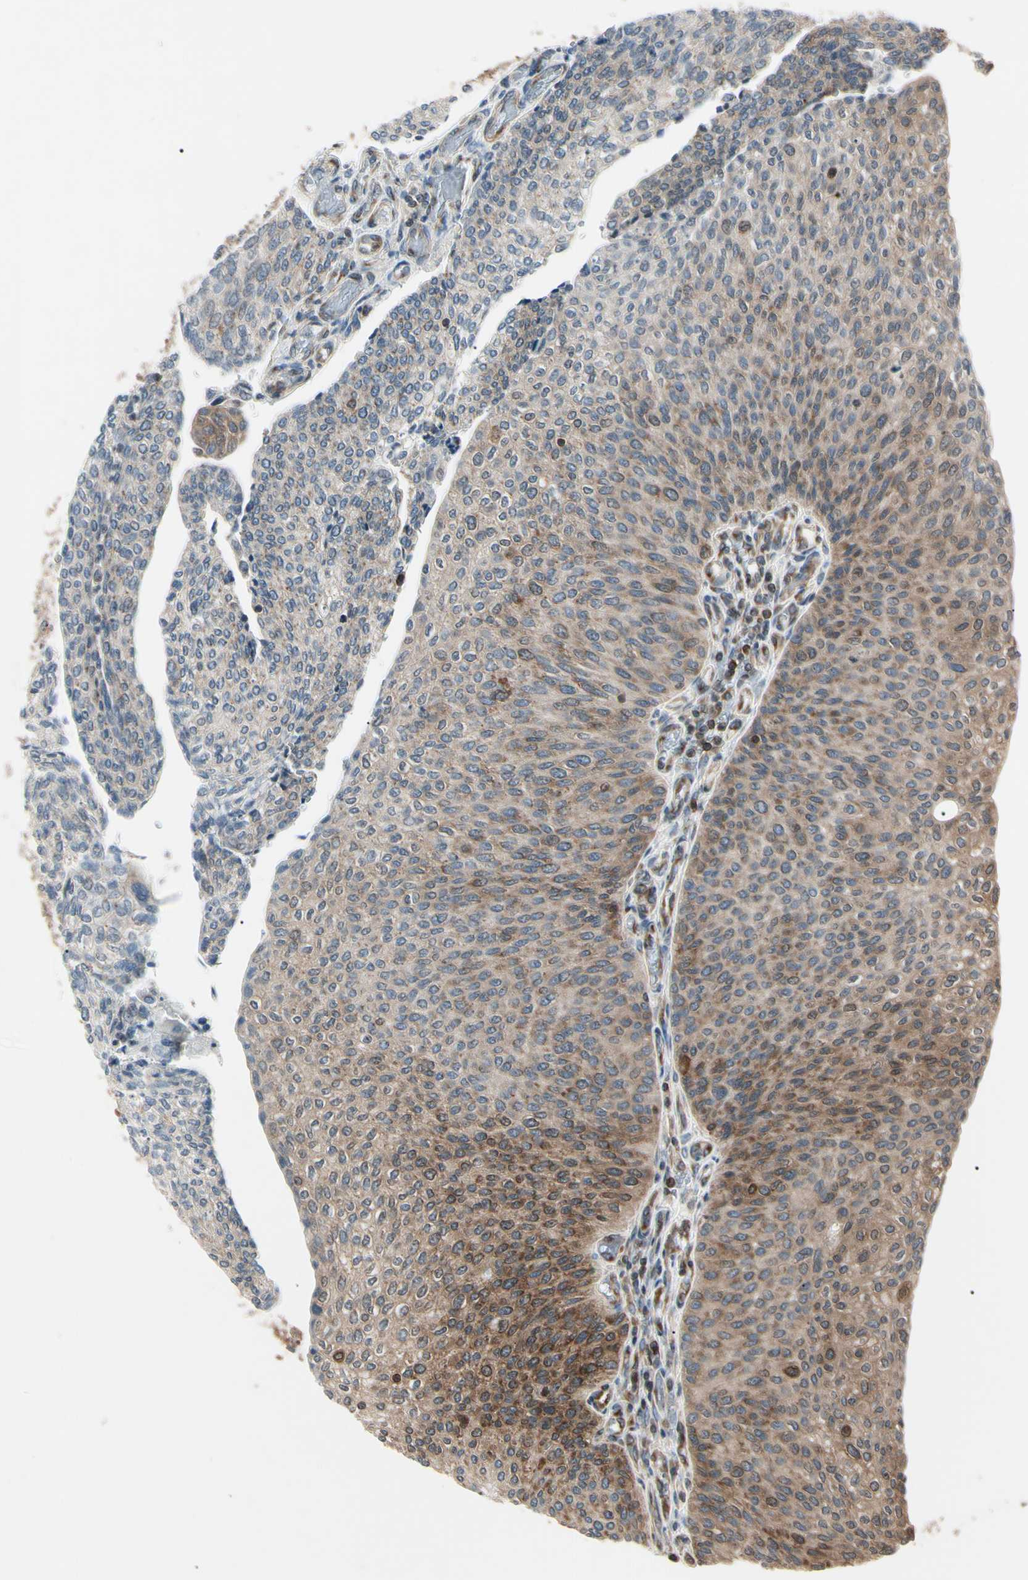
{"staining": {"intensity": "moderate", "quantity": "<25%", "location": "cytoplasmic/membranous,nuclear"}, "tissue": "urothelial cancer", "cell_type": "Tumor cells", "image_type": "cancer", "snomed": [{"axis": "morphology", "description": "Urothelial carcinoma, Low grade"}, {"axis": "topography", "description": "Urinary bladder"}], "caption": "Urothelial cancer tissue demonstrates moderate cytoplasmic/membranous and nuclear positivity in about <25% of tumor cells, visualized by immunohistochemistry. Nuclei are stained in blue.", "gene": "MAPRE1", "patient": {"sex": "female", "age": 79}}